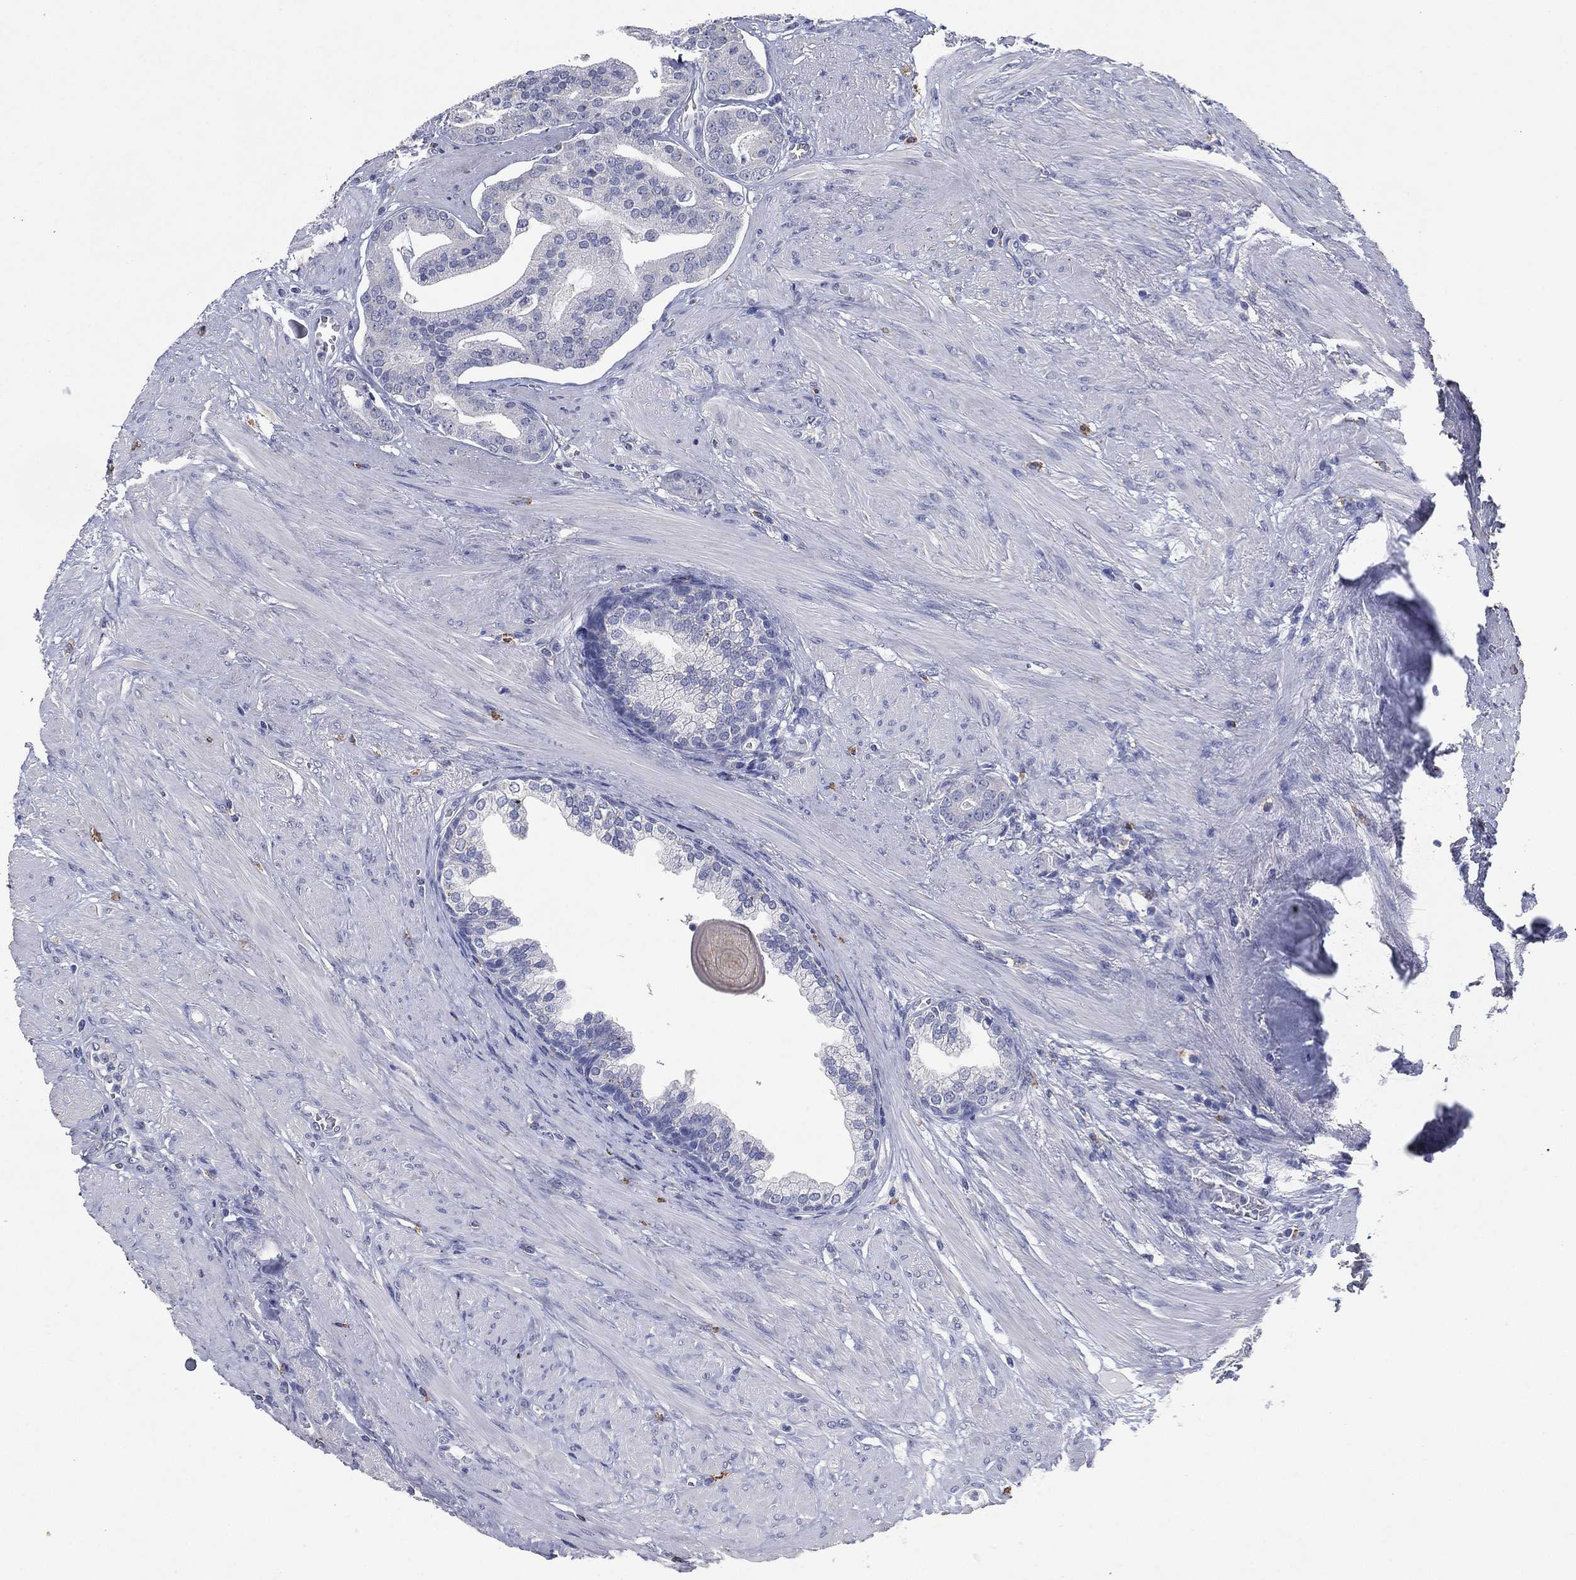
{"staining": {"intensity": "negative", "quantity": "none", "location": "none"}, "tissue": "prostate cancer", "cell_type": "Tumor cells", "image_type": "cancer", "snomed": [{"axis": "morphology", "description": "Adenocarcinoma, NOS"}, {"axis": "topography", "description": "Prostate"}], "caption": "Tumor cells show no significant positivity in prostate adenocarcinoma.", "gene": "FSCN2", "patient": {"sex": "male", "age": 69}}